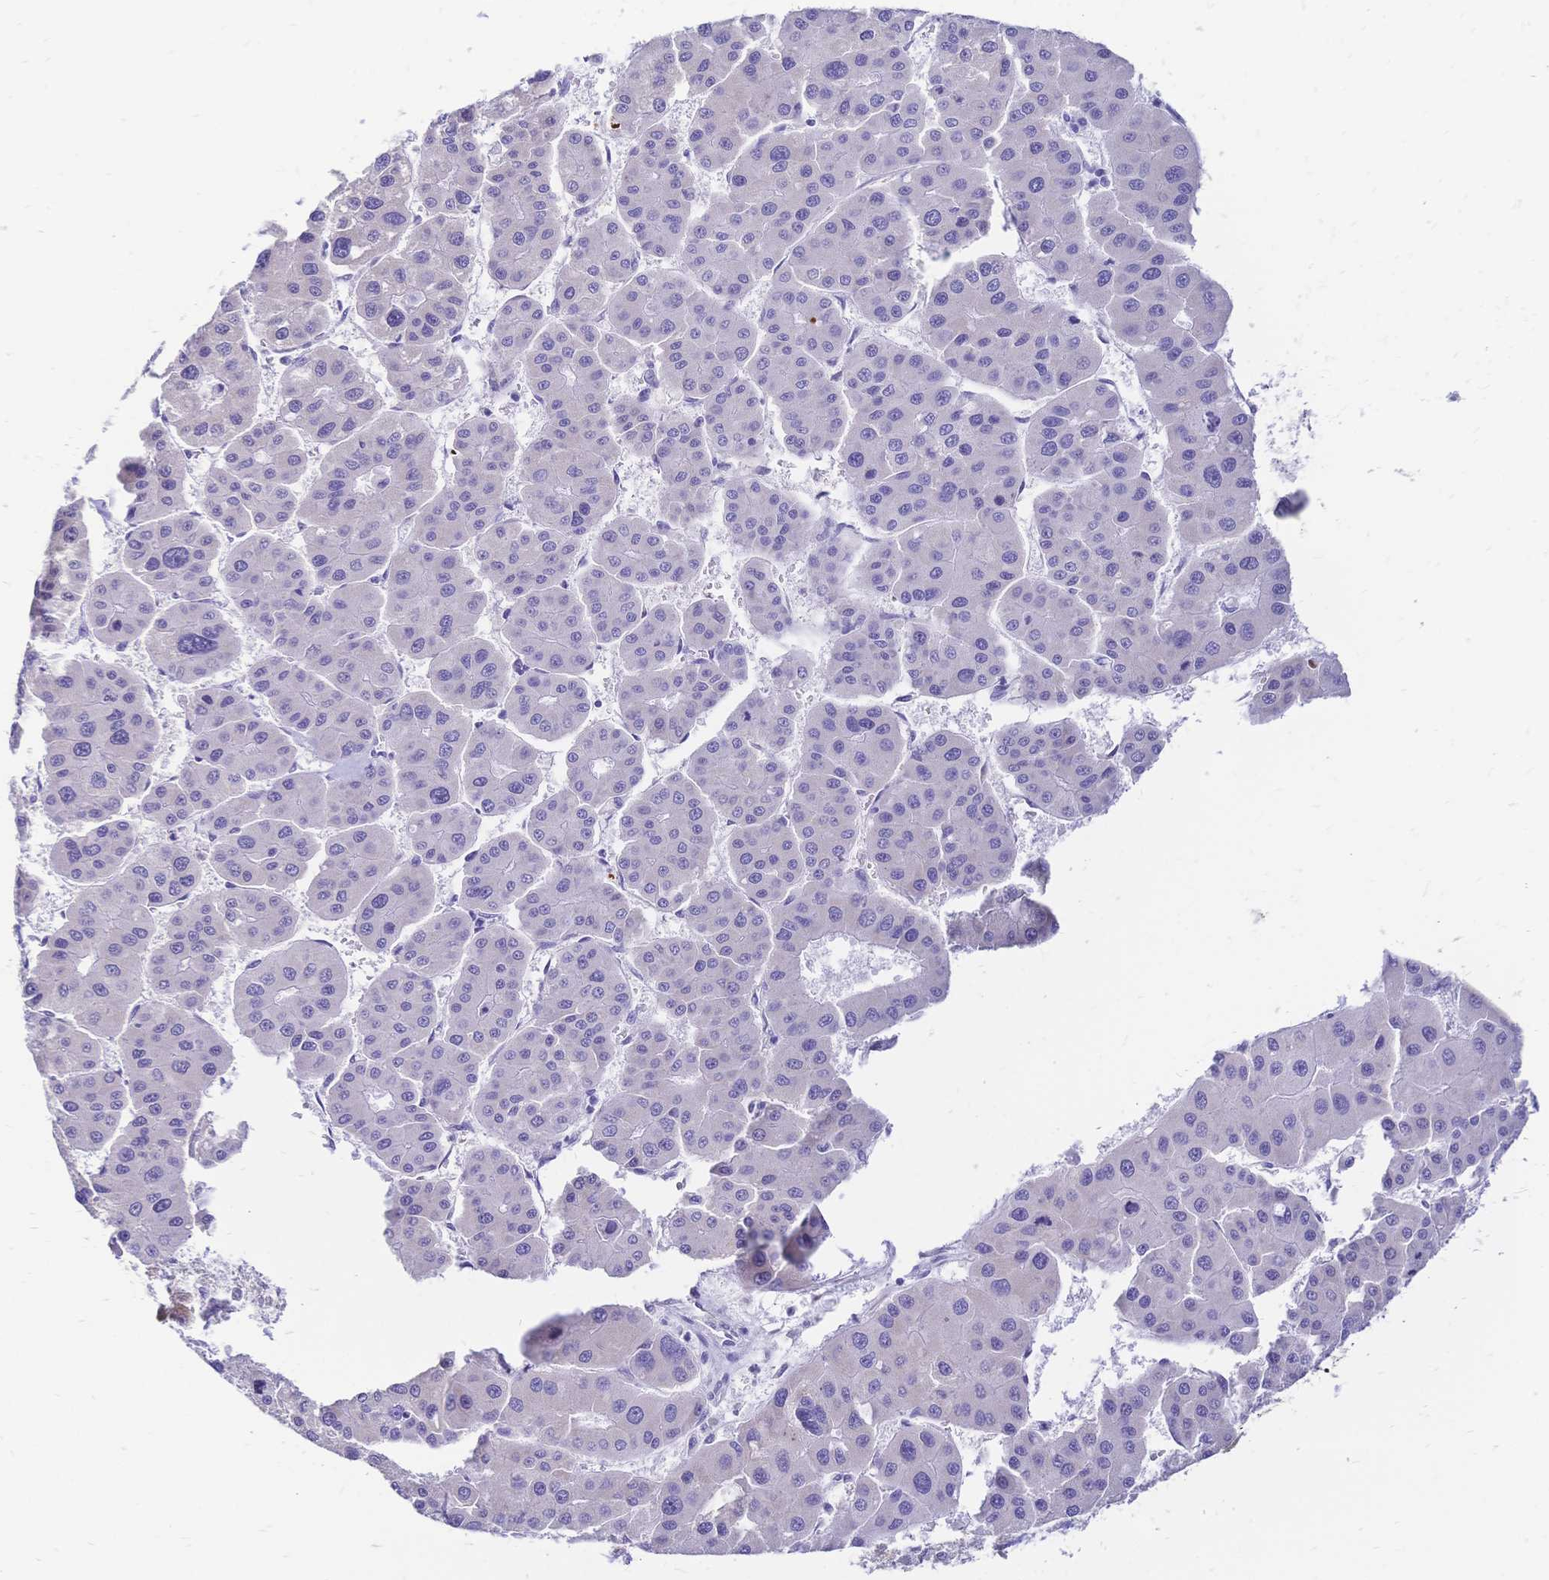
{"staining": {"intensity": "negative", "quantity": "none", "location": "none"}, "tissue": "liver cancer", "cell_type": "Tumor cells", "image_type": "cancer", "snomed": [{"axis": "morphology", "description": "Carcinoma, Hepatocellular, NOS"}, {"axis": "topography", "description": "Liver"}], "caption": "The immunohistochemistry image has no significant positivity in tumor cells of liver cancer tissue.", "gene": "GRB7", "patient": {"sex": "male", "age": 73}}